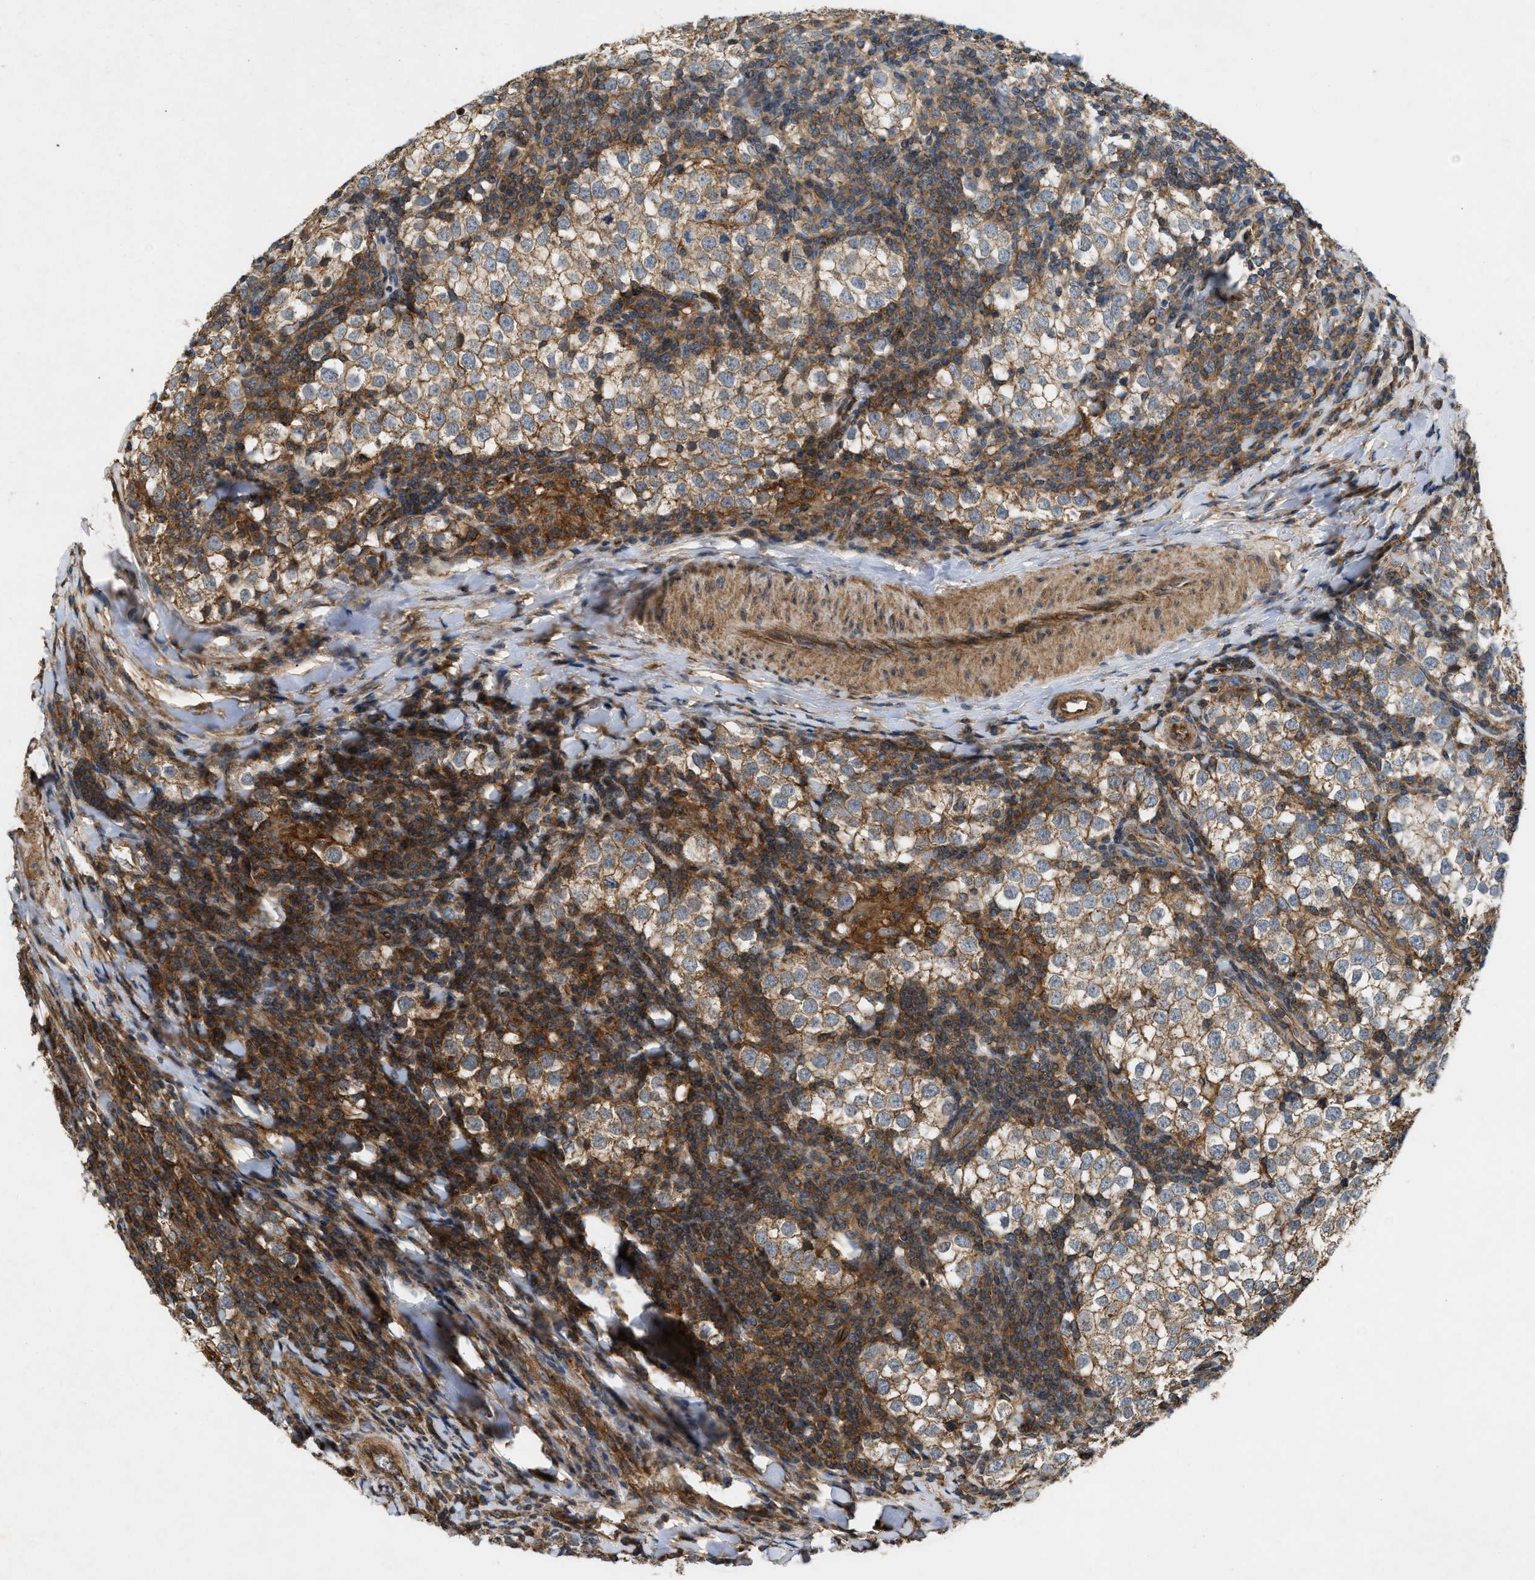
{"staining": {"intensity": "weak", "quantity": ">75%", "location": "cytoplasmic/membranous"}, "tissue": "testis cancer", "cell_type": "Tumor cells", "image_type": "cancer", "snomed": [{"axis": "morphology", "description": "Seminoma, NOS"}, {"axis": "morphology", "description": "Carcinoma, Embryonal, NOS"}, {"axis": "topography", "description": "Testis"}], "caption": "Testis embryonal carcinoma stained for a protein (brown) demonstrates weak cytoplasmic/membranous positive expression in approximately >75% of tumor cells.", "gene": "GNB4", "patient": {"sex": "male", "age": 36}}